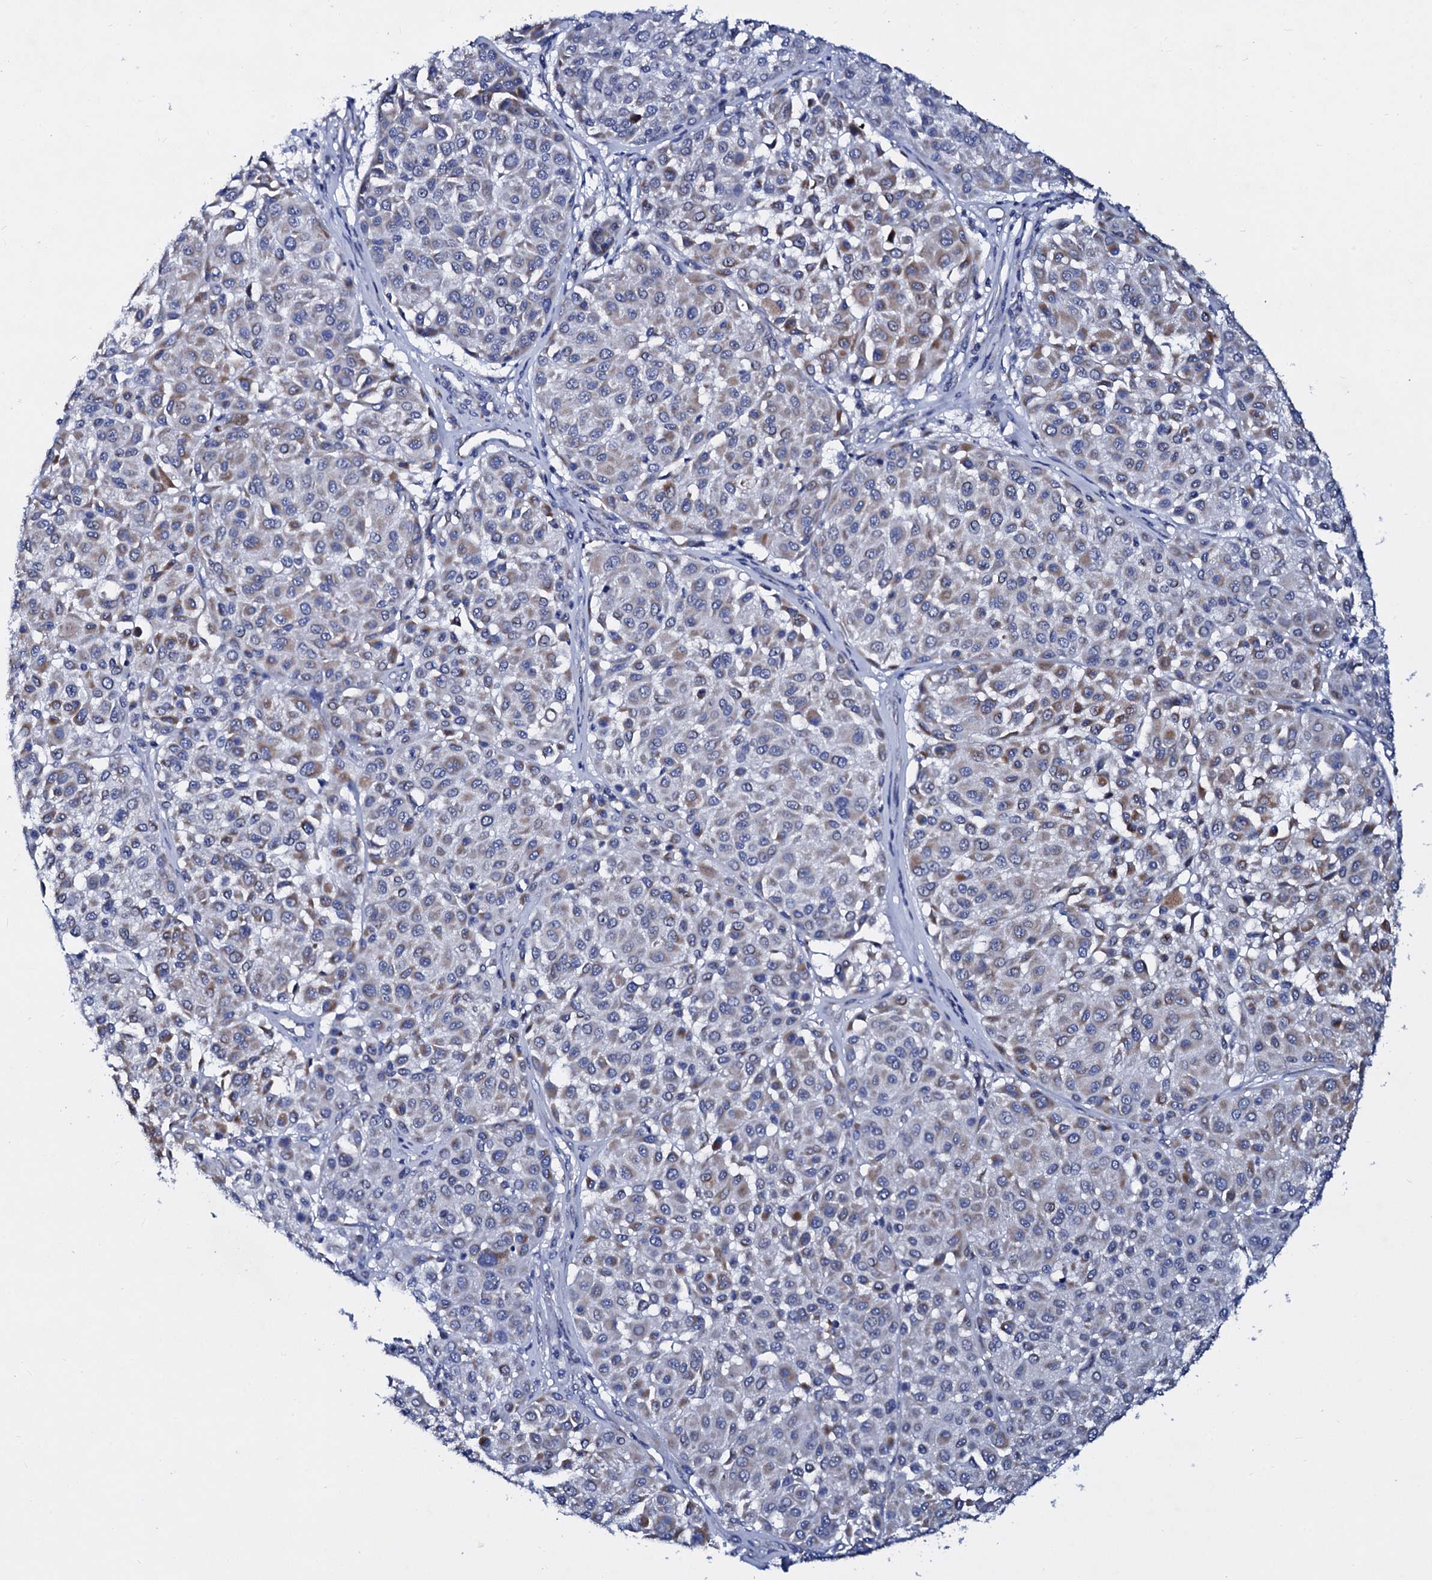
{"staining": {"intensity": "weak", "quantity": "<25%", "location": "cytoplasmic/membranous"}, "tissue": "melanoma", "cell_type": "Tumor cells", "image_type": "cancer", "snomed": [{"axis": "morphology", "description": "Malignant melanoma, Metastatic site"}, {"axis": "topography", "description": "Soft tissue"}], "caption": "This is an immunohistochemistry (IHC) image of human malignant melanoma (metastatic site). There is no staining in tumor cells.", "gene": "SLC37A4", "patient": {"sex": "male", "age": 41}}